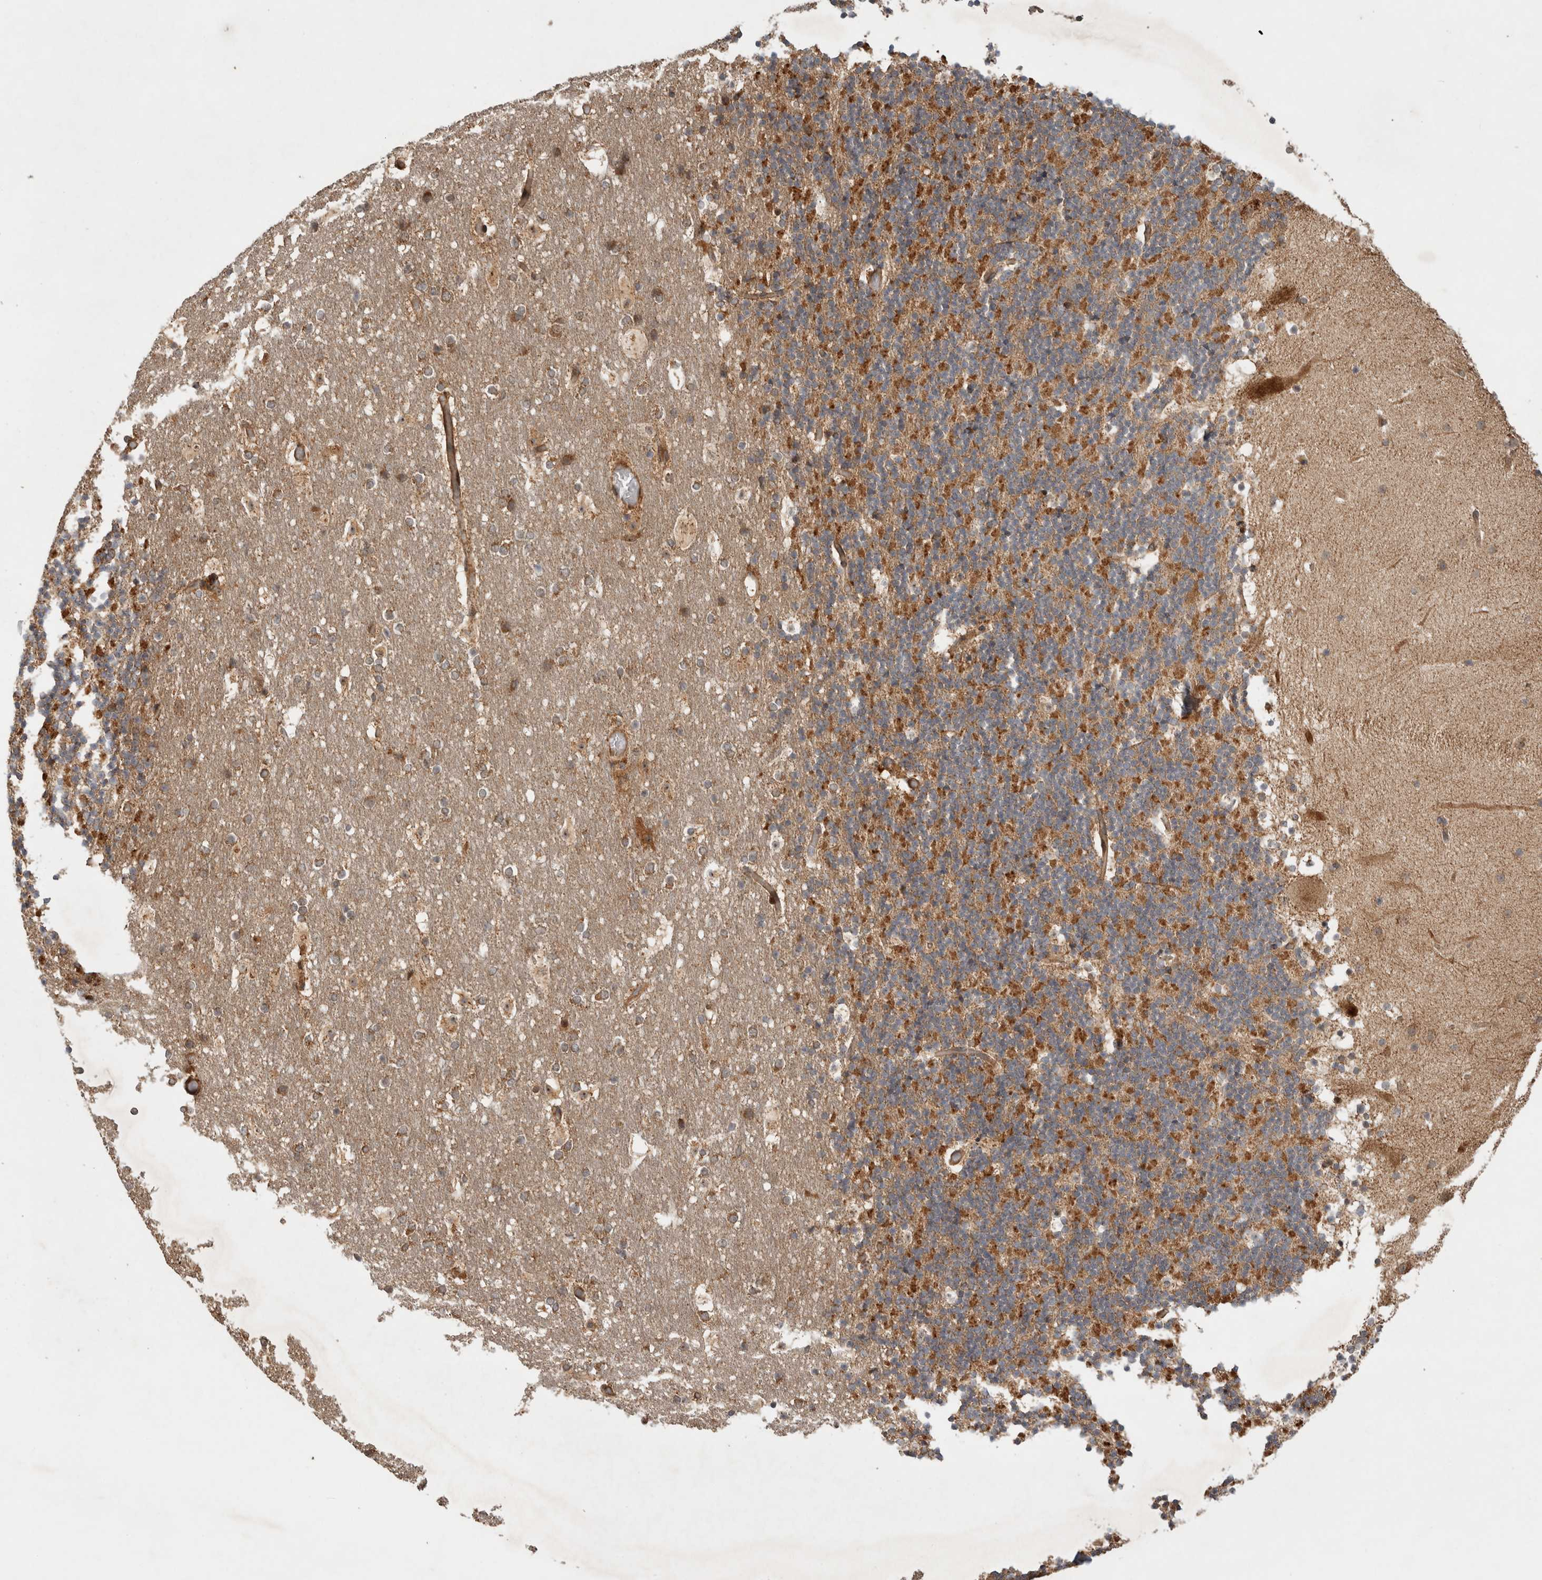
{"staining": {"intensity": "moderate", "quantity": ">75%", "location": "cytoplasmic/membranous"}, "tissue": "cerebellum", "cell_type": "Cells in granular layer", "image_type": "normal", "snomed": [{"axis": "morphology", "description": "Normal tissue, NOS"}, {"axis": "topography", "description": "Cerebellum"}], "caption": "Cells in granular layer demonstrate medium levels of moderate cytoplasmic/membranous expression in approximately >75% of cells in unremarkable human cerebellum. (DAB = brown stain, brightfield microscopy at high magnification).", "gene": "TUBD1", "patient": {"sex": "male", "age": 57}}